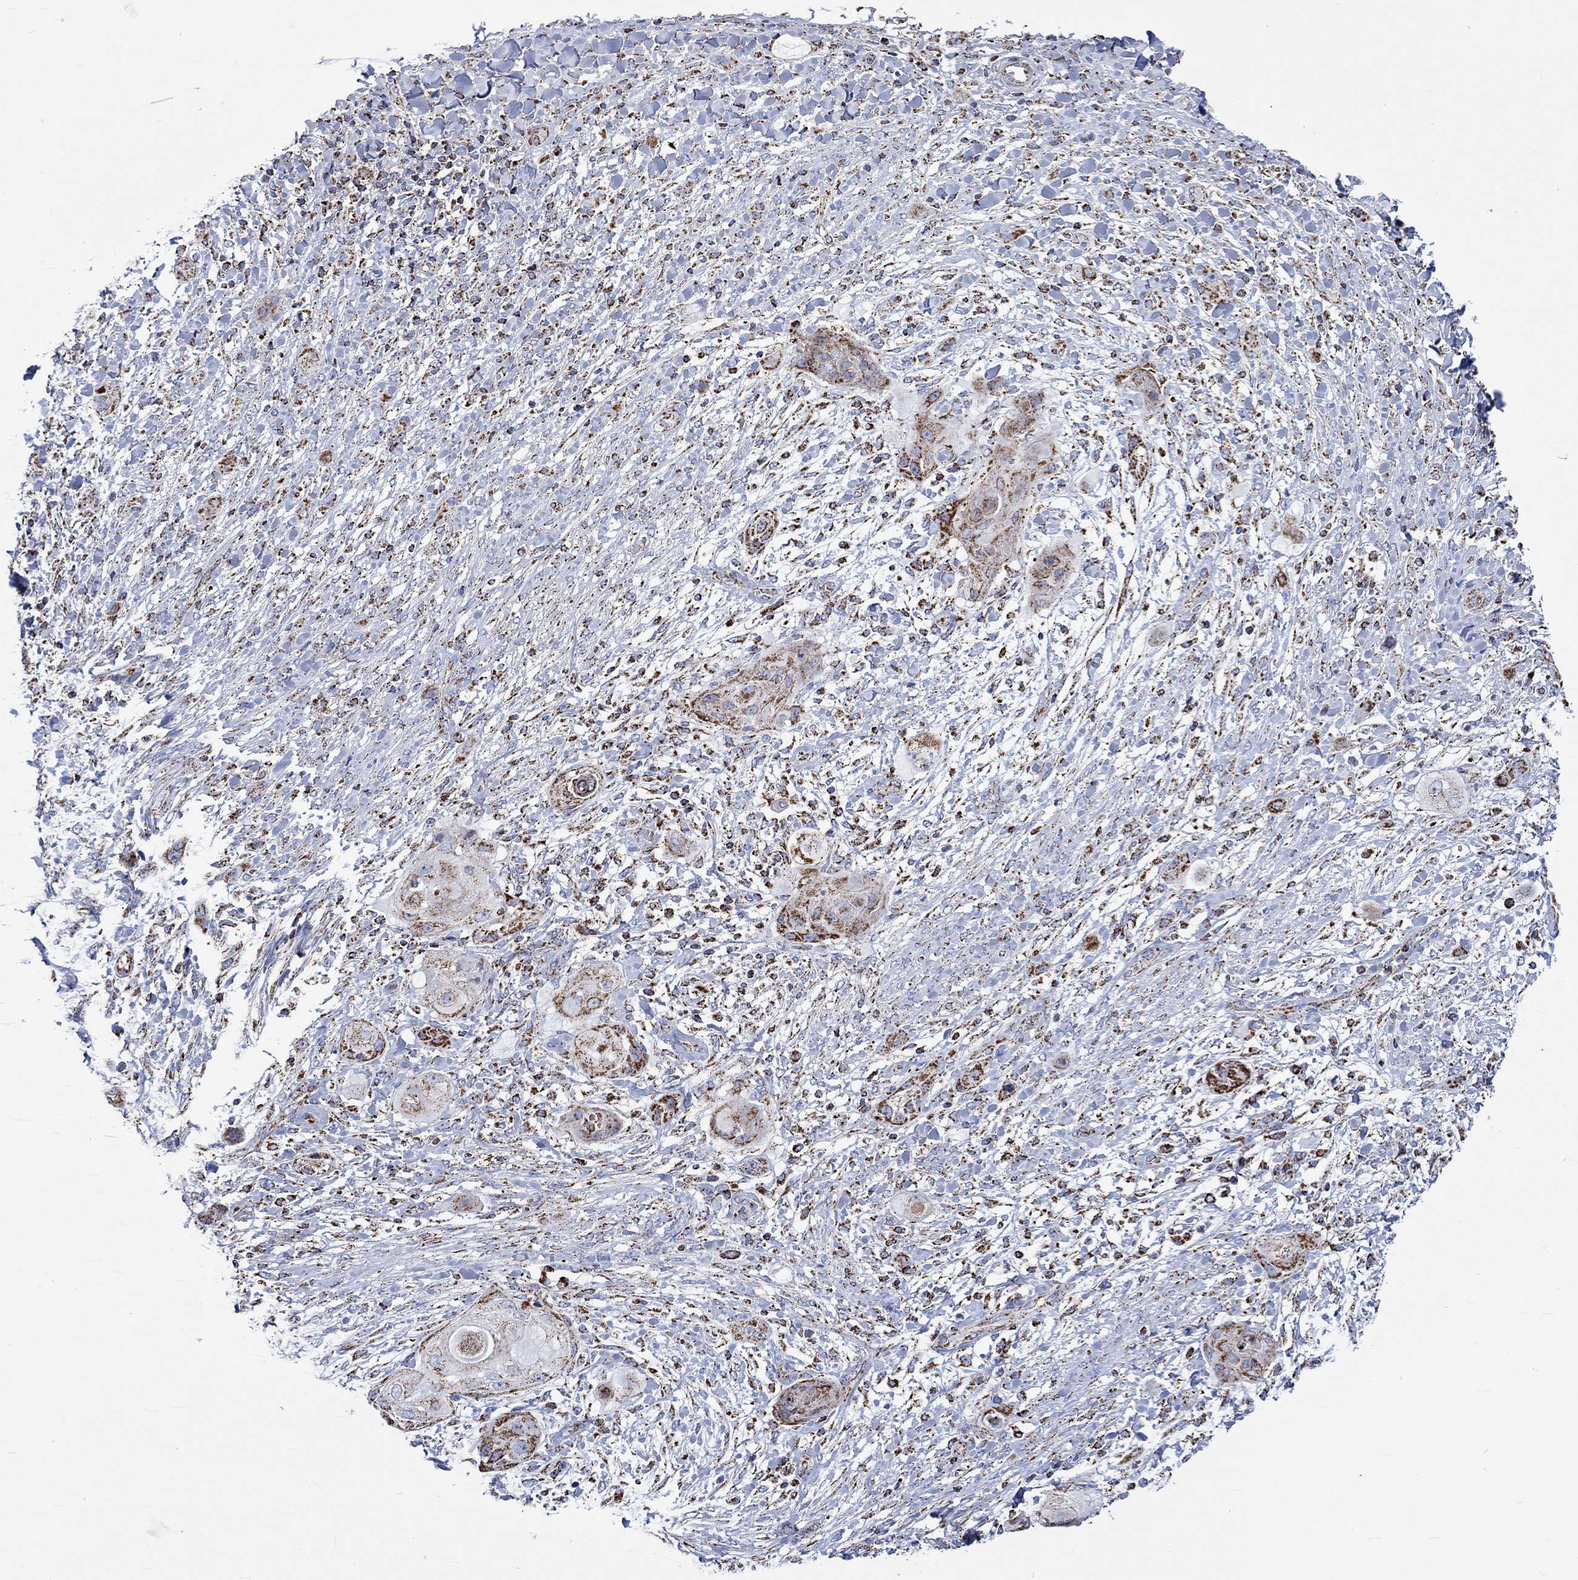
{"staining": {"intensity": "strong", "quantity": "25%-75%", "location": "cytoplasmic/membranous"}, "tissue": "skin cancer", "cell_type": "Tumor cells", "image_type": "cancer", "snomed": [{"axis": "morphology", "description": "Squamous cell carcinoma, NOS"}, {"axis": "topography", "description": "Skin"}], "caption": "This is a photomicrograph of immunohistochemistry (IHC) staining of skin squamous cell carcinoma, which shows strong staining in the cytoplasmic/membranous of tumor cells.", "gene": "RCE1", "patient": {"sex": "male", "age": 62}}